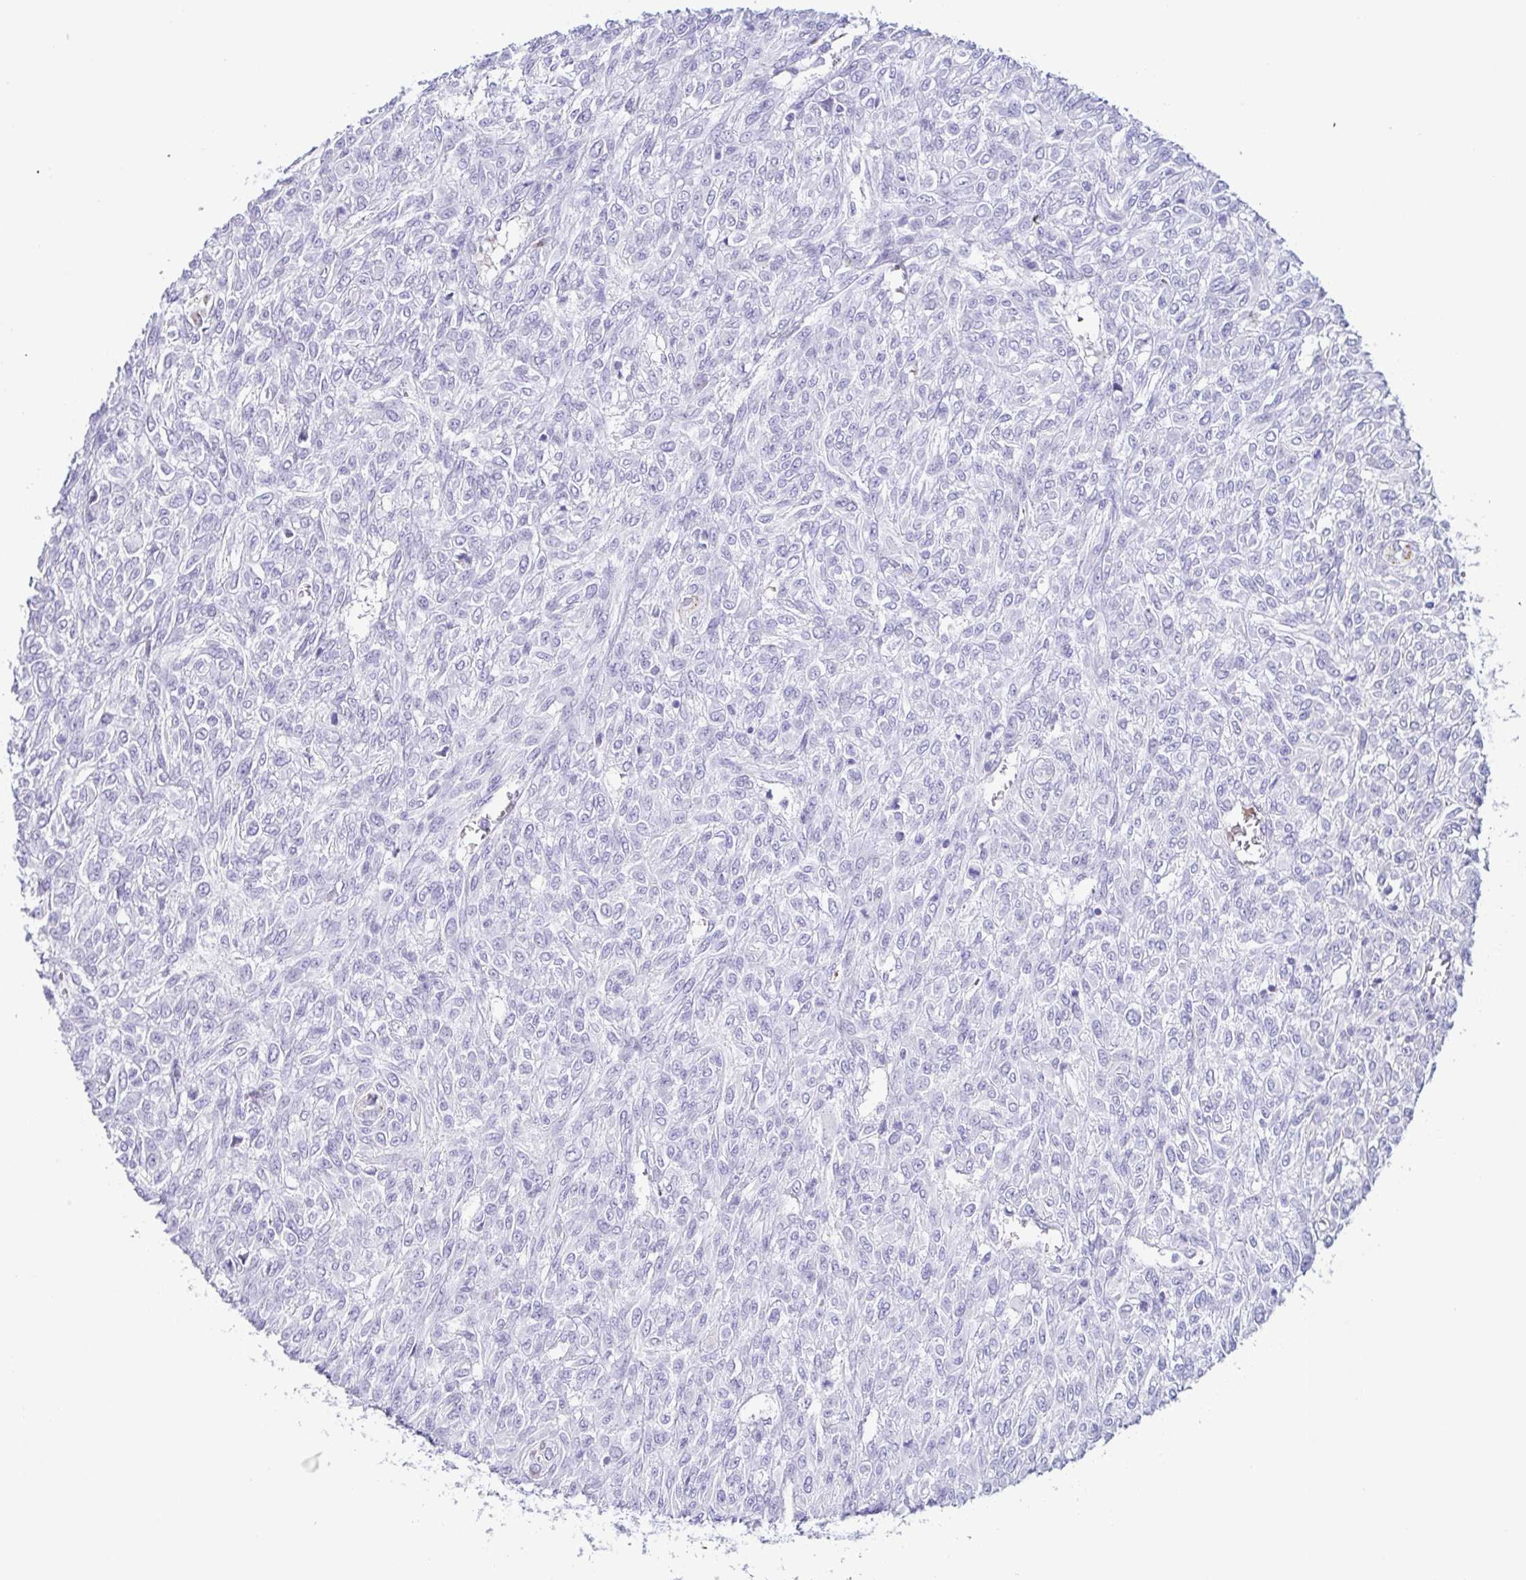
{"staining": {"intensity": "negative", "quantity": "none", "location": "none"}, "tissue": "renal cancer", "cell_type": "Tumor cells", "image_type": "cancer", "snomed": [{"axis": "morphology", "description": "Adenocarcinoma, NOS"}, {"axis": "topography", "description": "Kidney"}], "caption": "This is a image of immunohistochemistry (IHC) staining of renal cancer, which shows no positivity in tumor cells.", "gene": "LDLRAD1", "patient": {"sex": "male", "age": 58}}